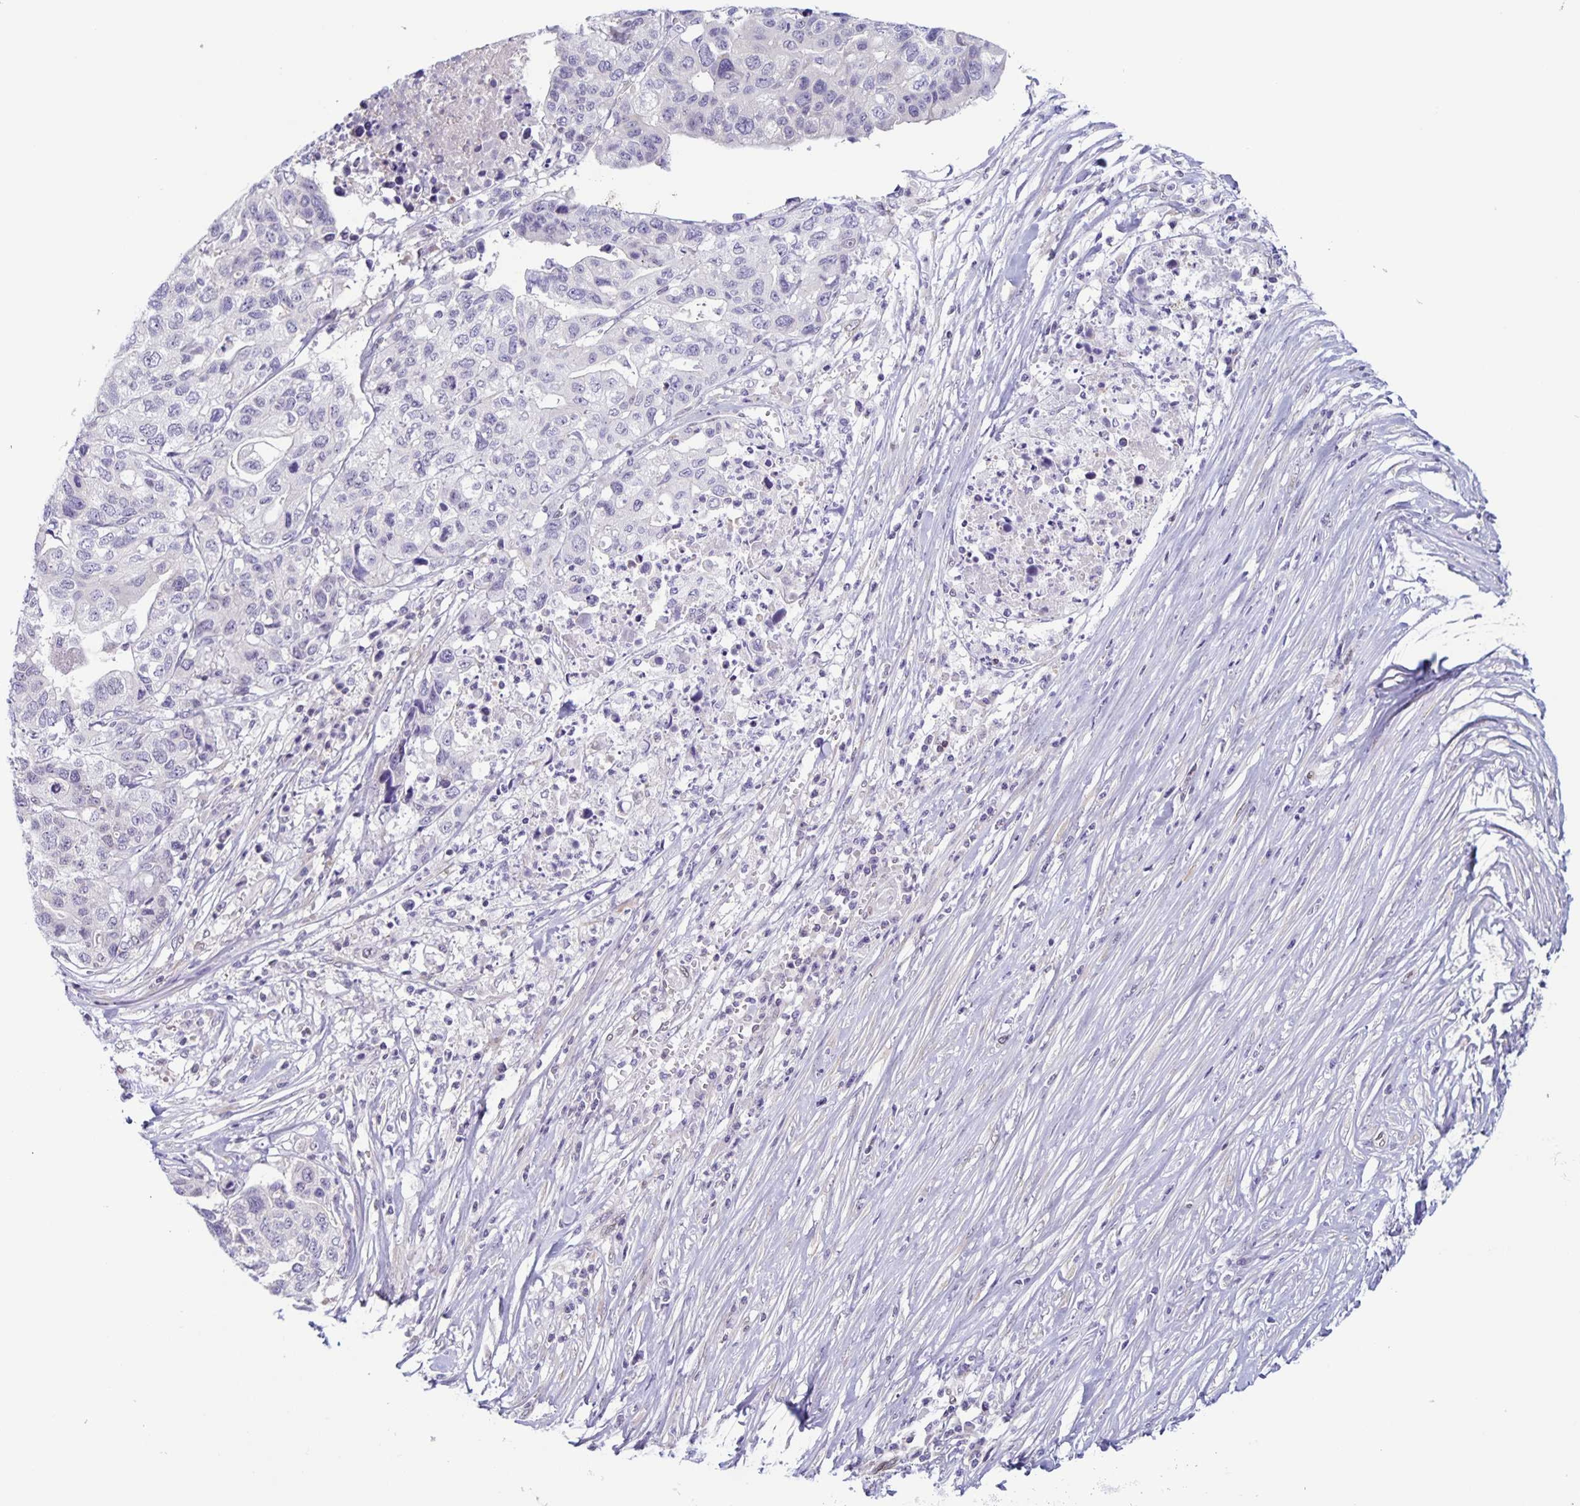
{"staining": {"intensity": "negative", "quantity": "none", "location": "none"}, "tissue": "stomach cancer", "cell_type": "Tumor cells", "image_type": "cancer", "snomed": [{"axis": "morphology", "description": "Adenocarcinoma, NOS"}, {"axis": "topography", "description": "Stomach, upper"}], "caption": "Stomach adenocarcinoma stained for a protein using immunohistochemistry displays no expression tumor cells.", "gene": "SYNE2", "patient": {"sex": "female", "age": 67}}